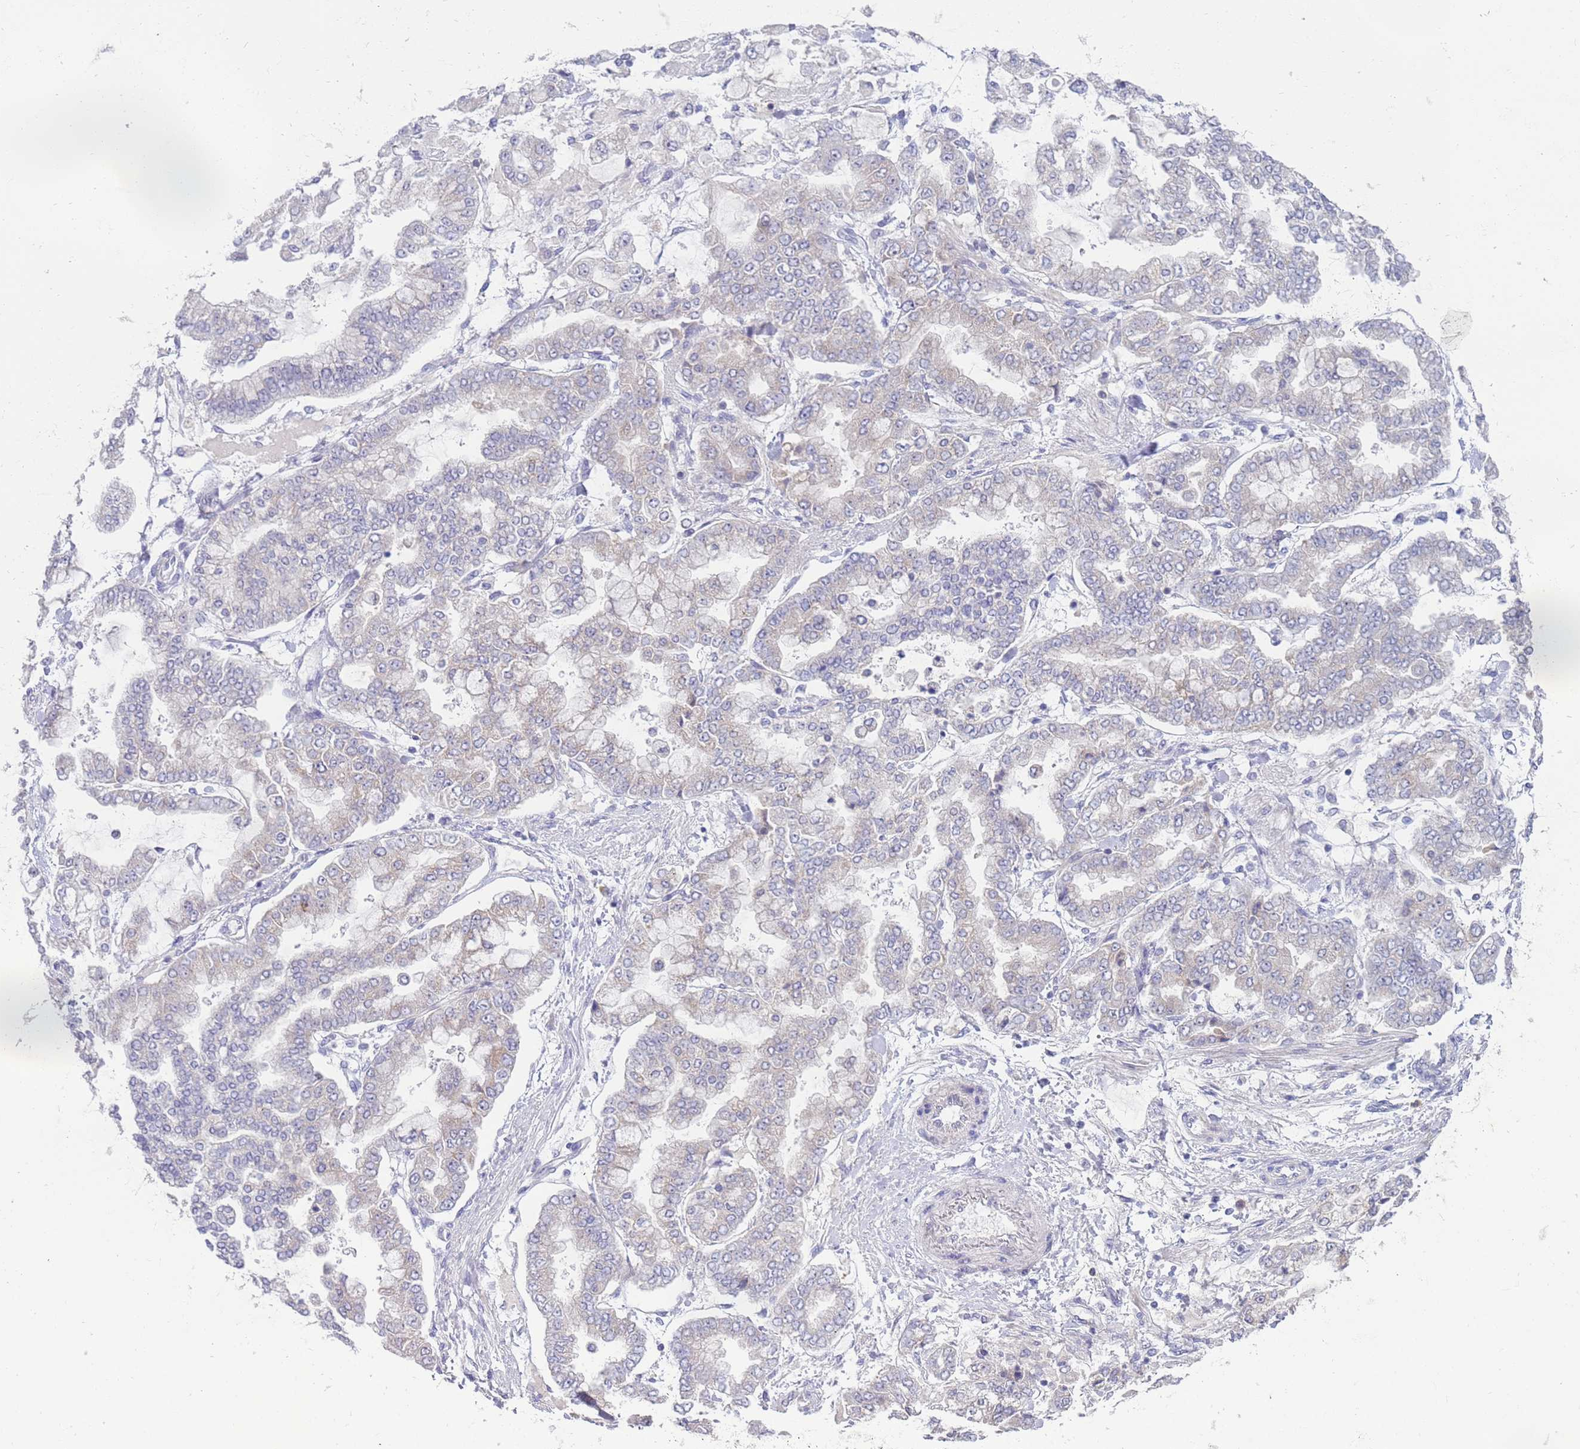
{"staining": {"intensity": "negative", "quantity": "none", "location": "none"}, "tissue": "stomach cancer", "cell_type": "Tumor cells", "image_type": "cancer", "snomed": [{"axis": "morphology", "description": "Normal tissue, NOS"}, {"axis": "morphology", "description": "Adenocarcinoma, NOS"}, {"axis": "topography", "description": "Stomach, upper"}, {"axis": "topography", "description": "Stomach"}], "caption": "The image displays no significant staining in tumor cells of stomach adenocarcinoma.", "gene": "STK25", "patient": {"sex": "male", "age": 76}}